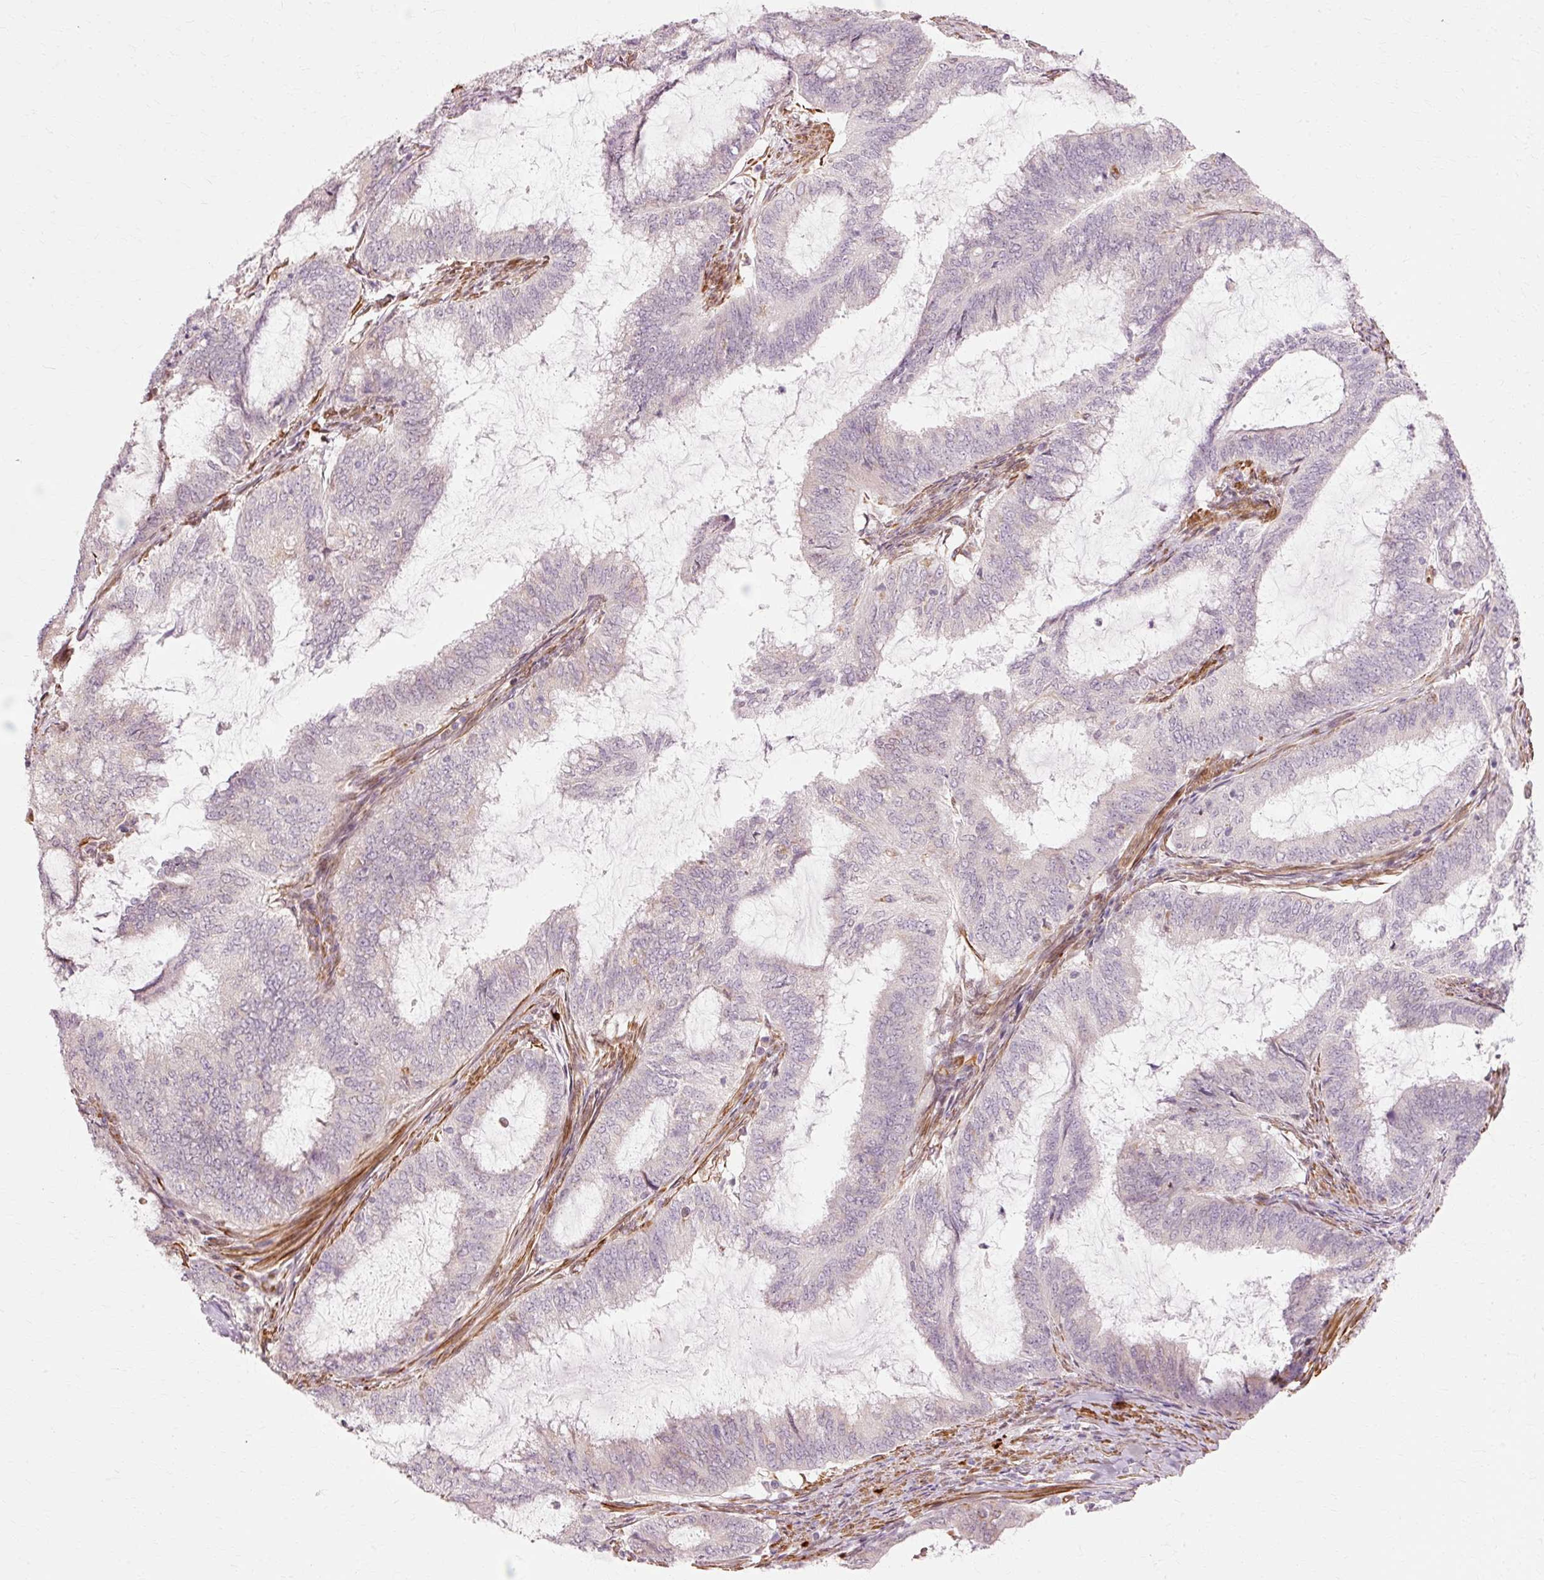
{"staining": {"intensity": "negative", "quantity": "none", "location": "none"}, "tissue": "endometrial cancer", "cell_type": "Tumor cells", "image_type": "cancer", "snomed": [{"axis": "morphology", "description": "Adenocarcinoma, NOS"}, {"axis": "topography", "description": "Endometrium"}], "caption": "There is no significant positivity in tumor cells of endometrial cancer.", "gene": "RGPD5", "patient": {"sex": "female", "age": 51}}